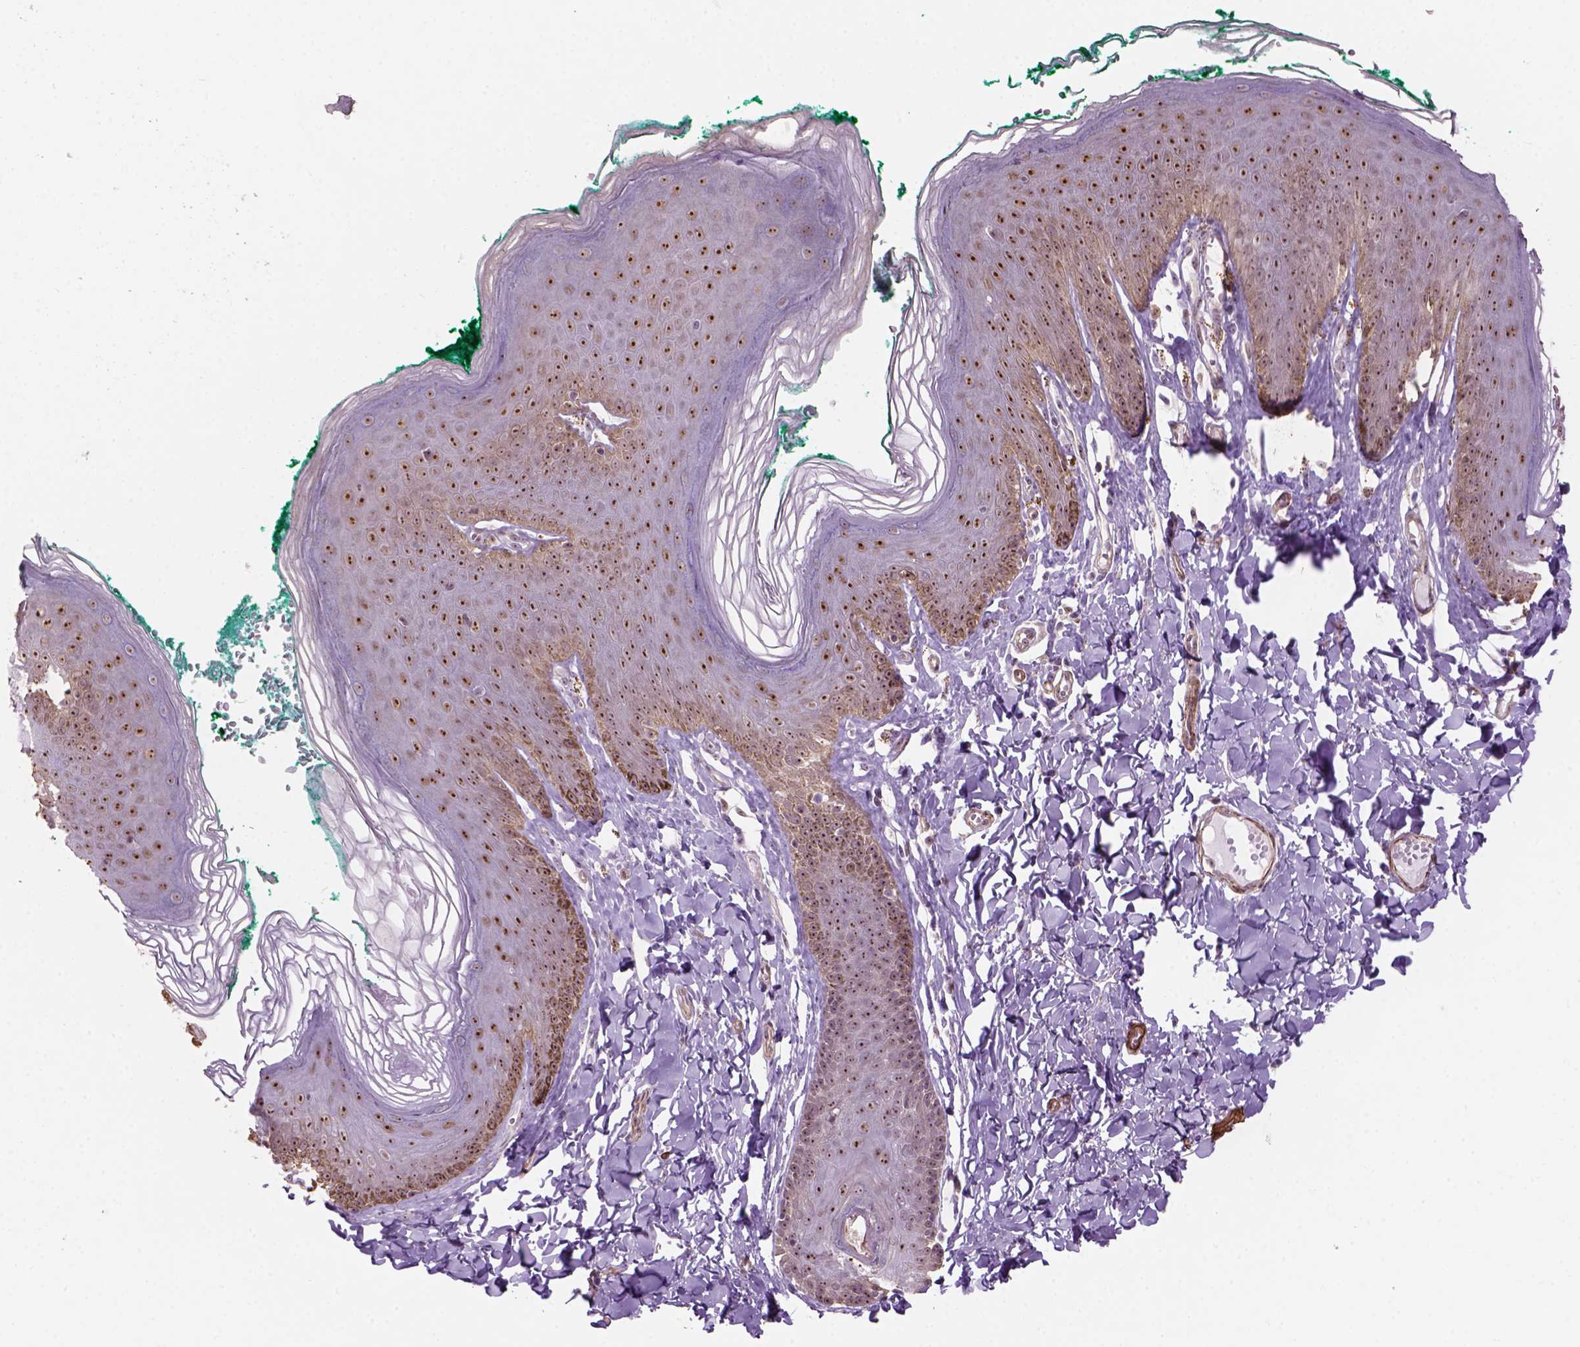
{"staining": {"intensity": "strong", "quantity": ">75%", "location": "nuclear"}, "tissue": "skin", "cell_type": "Epidermal cells", "image_type": "normal", "snomed": [{"axis": "morphology", "description": "Normal tissue, NOS"}, {"axis": "topography", "description": "Vulva"}, {"axis": "topography", "description": "Peripheral nerve tissue"}], "caption": "High-power microscopy captured an immunohistochemistry (IHC) image of unremarkable skin, revealing strong nuclear expression in approximately >75% of epidermal cells. (DAB IHC, brown staining for protein, blue staining for nuclei).", "gene": "RRS1", "patient": {"sex": "female", "age": 66}}